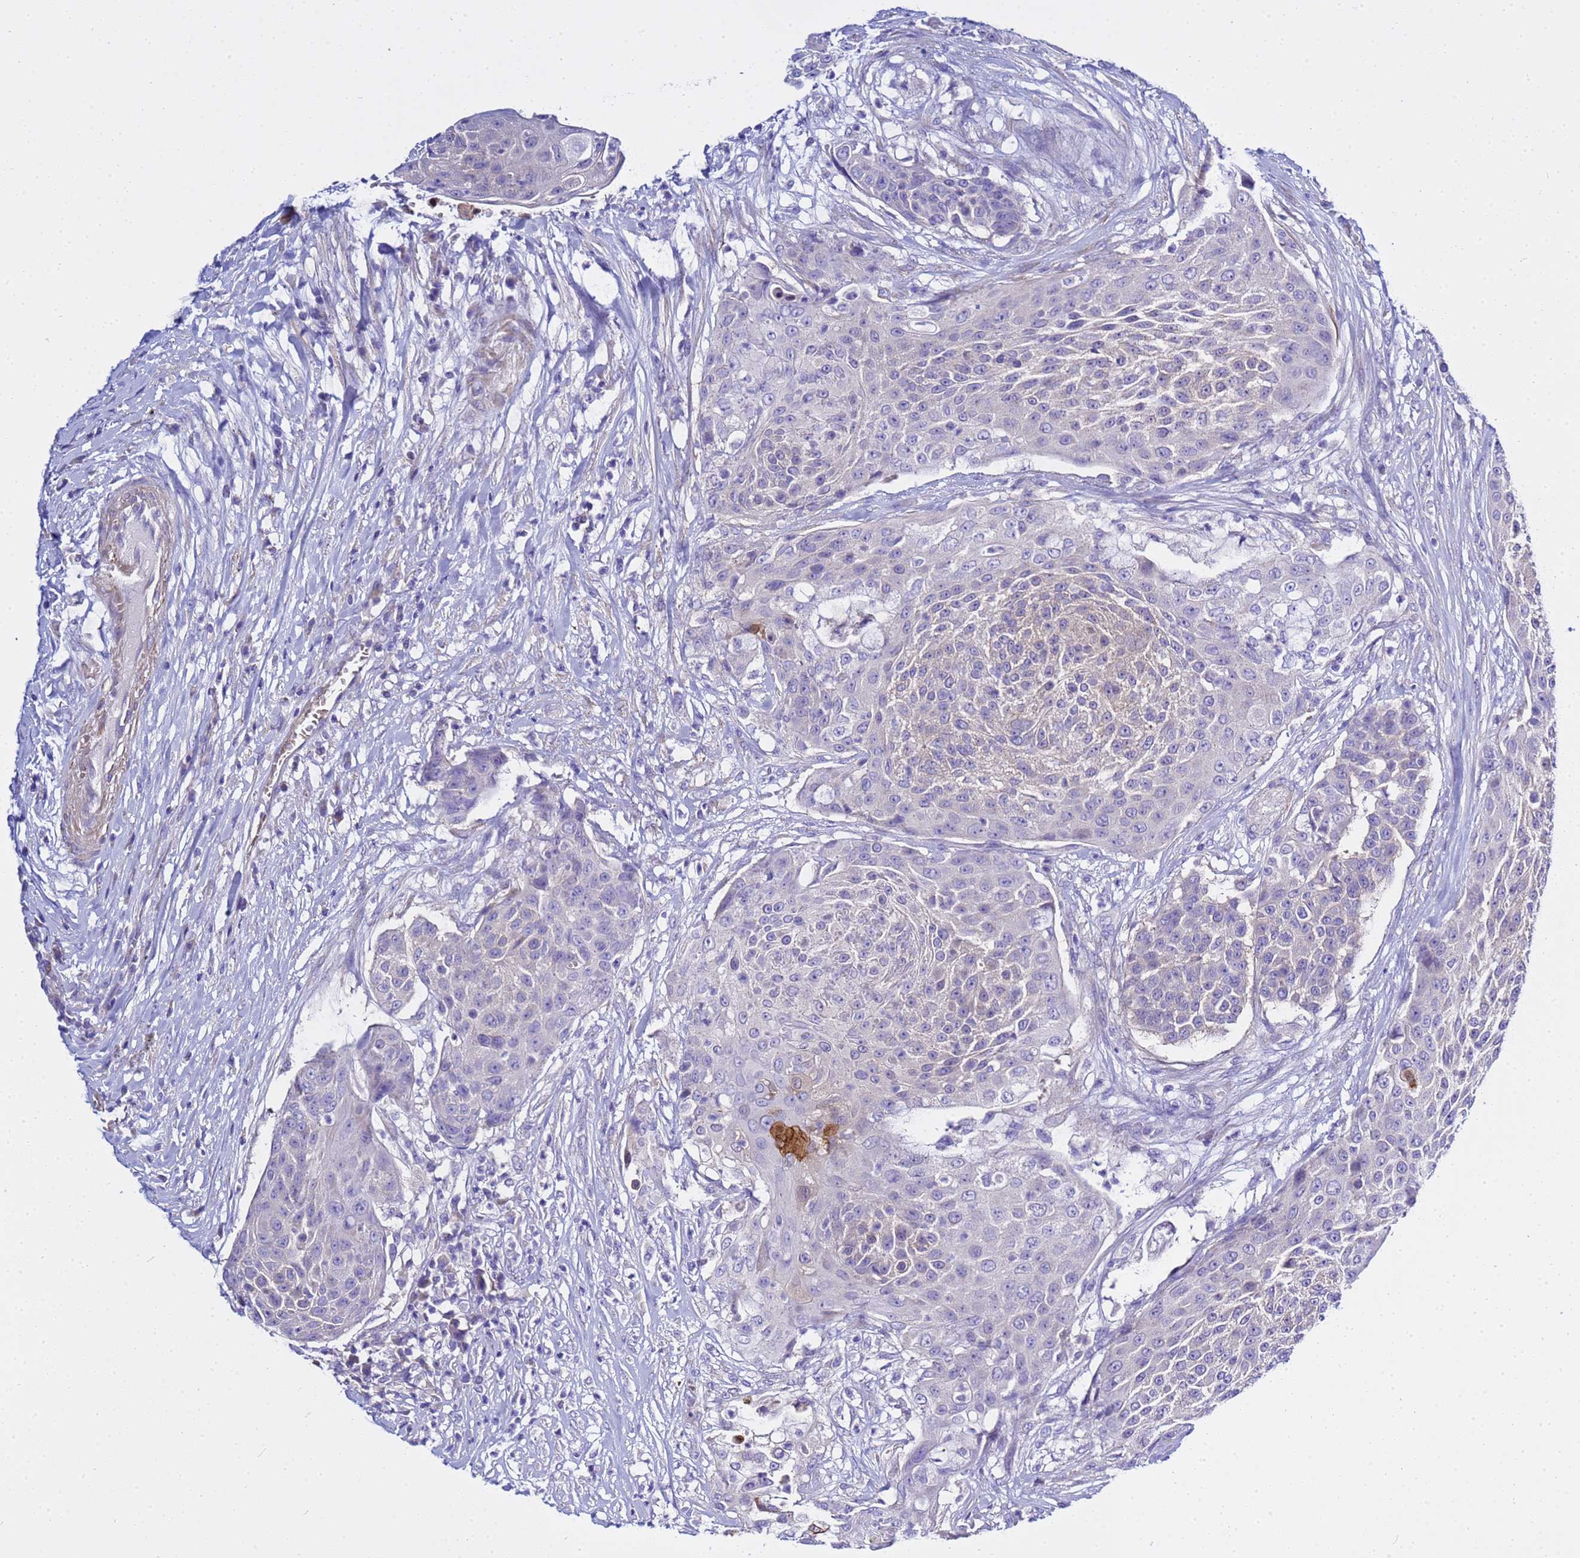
{"staining": {"intensity": "negative", "quantity": "none", "location": "none"}, "tissue": "urothelial cancer", "cell_type": "Tumor cells", "image_type": "cancer", "snomed": [{"axis": "morphology", "description": "Urothelial carcinoma, High grade"}, {"axis": "topography", "description": "Urinary bladder"}], "caption": "Immunohistochemistry histopathology image of human high-grade urothelial carcinoma stained for a protein (brown), which shows no positivity in tumor cells. (DAB (3,3'-diaminobenzidine) IHC, high magnification).", "gene": "USP18", "patient": {"sex": "female", "age": 63}}